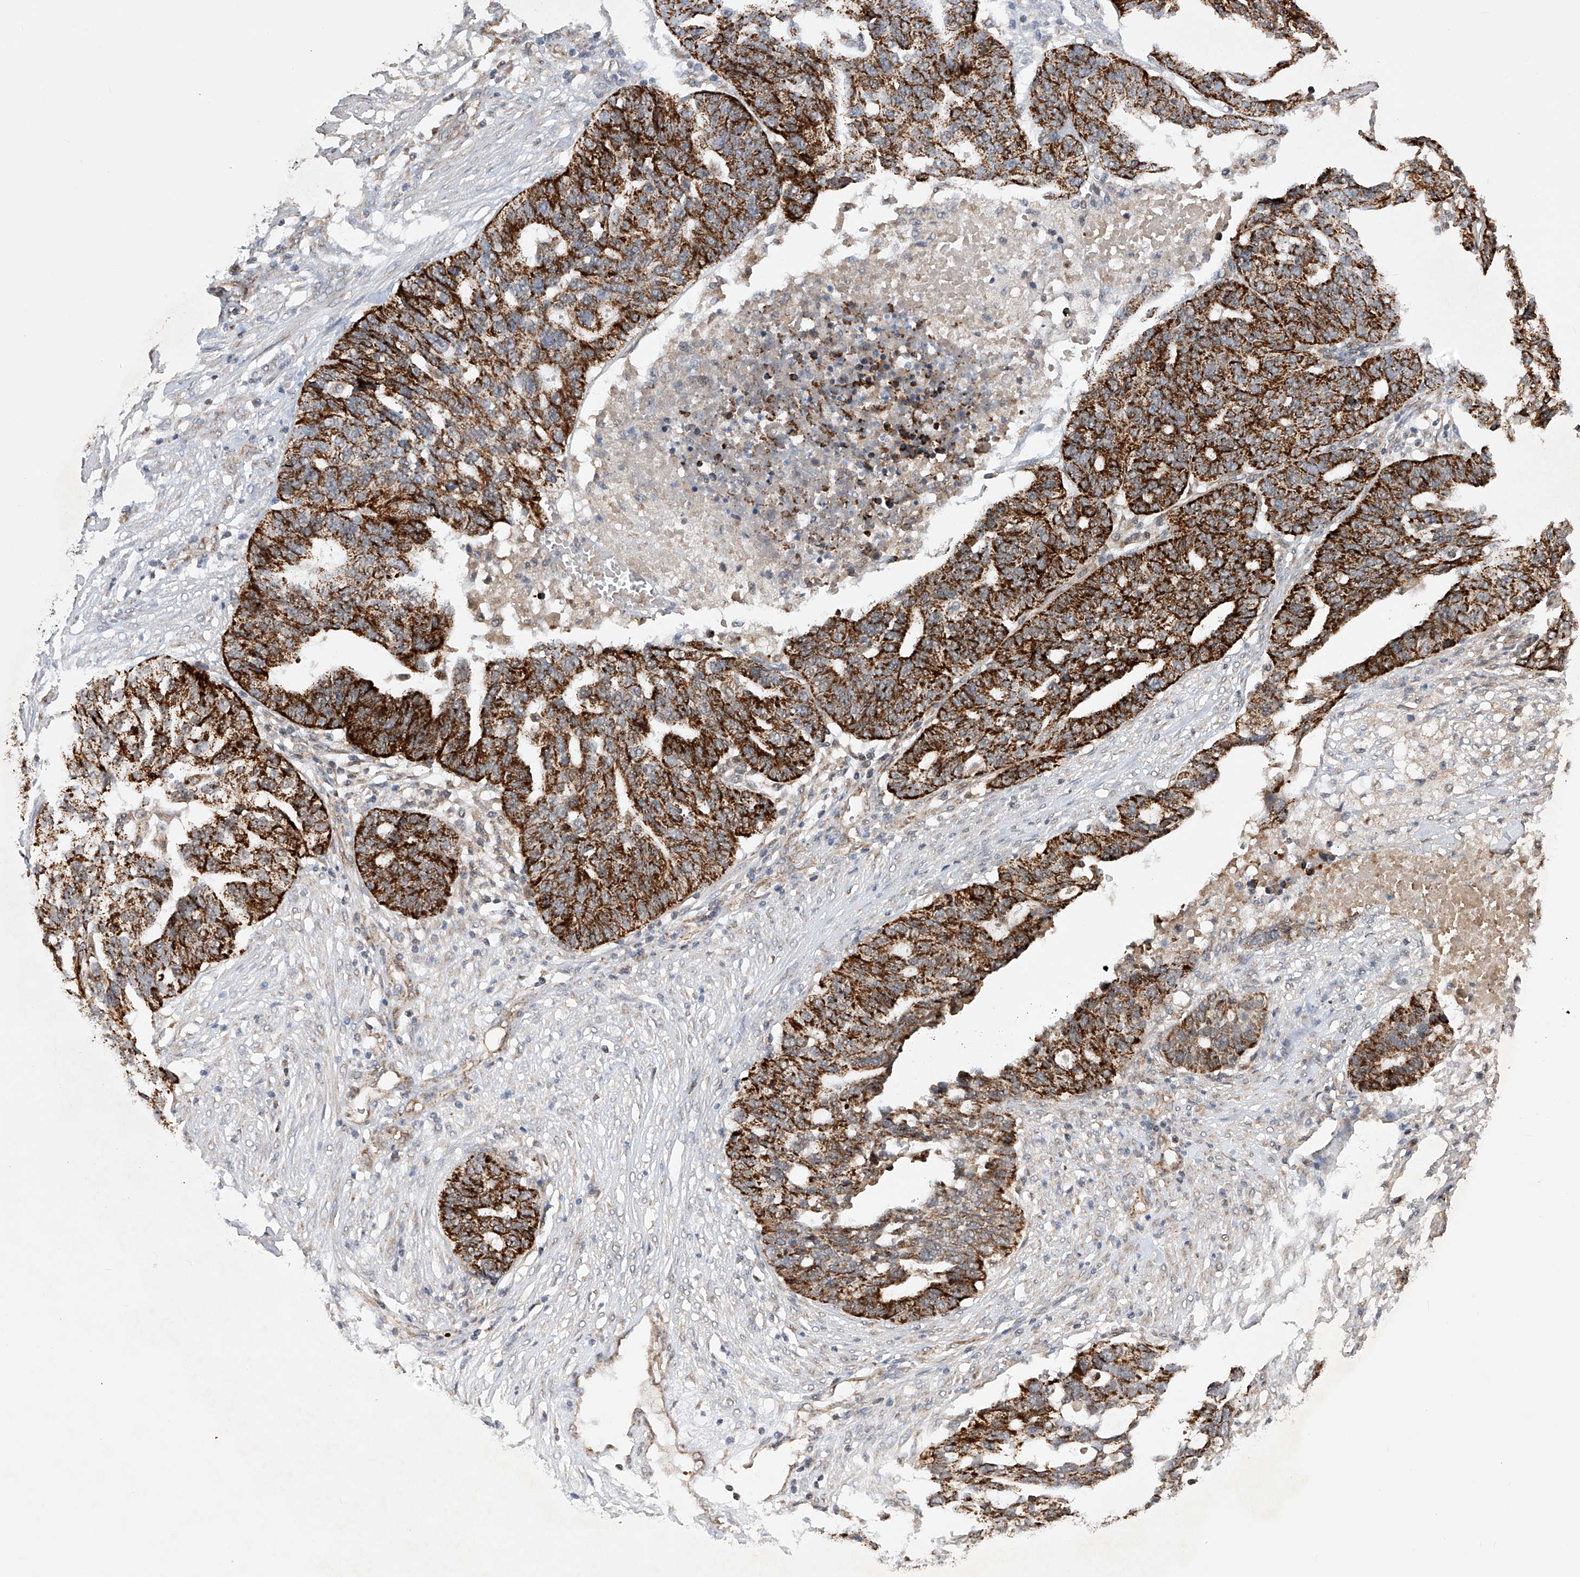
{"staining": {"intensity": "strong", "quantity": ">75%", "location": "cytoplasmic/membranous"}, "tissue": "ovarian cancer", "cell_type": "Tumor cells", "image_type": "cancer", "snomed": [{"axis": "morphology", "description": "Cystadenocarcinoma, serous, NOS"}, {"axis": "topography", "description": "Ovary"}], "caption": "Human serous cystadenocarcinoma (ovarian) stained for a protein (brown) exhibits strong cytoplasmic/membranous positive expression in approximately >75% of tumor cells.", "gene": "SDHAF4", "patient": {"sex": "female", "age": 59}}